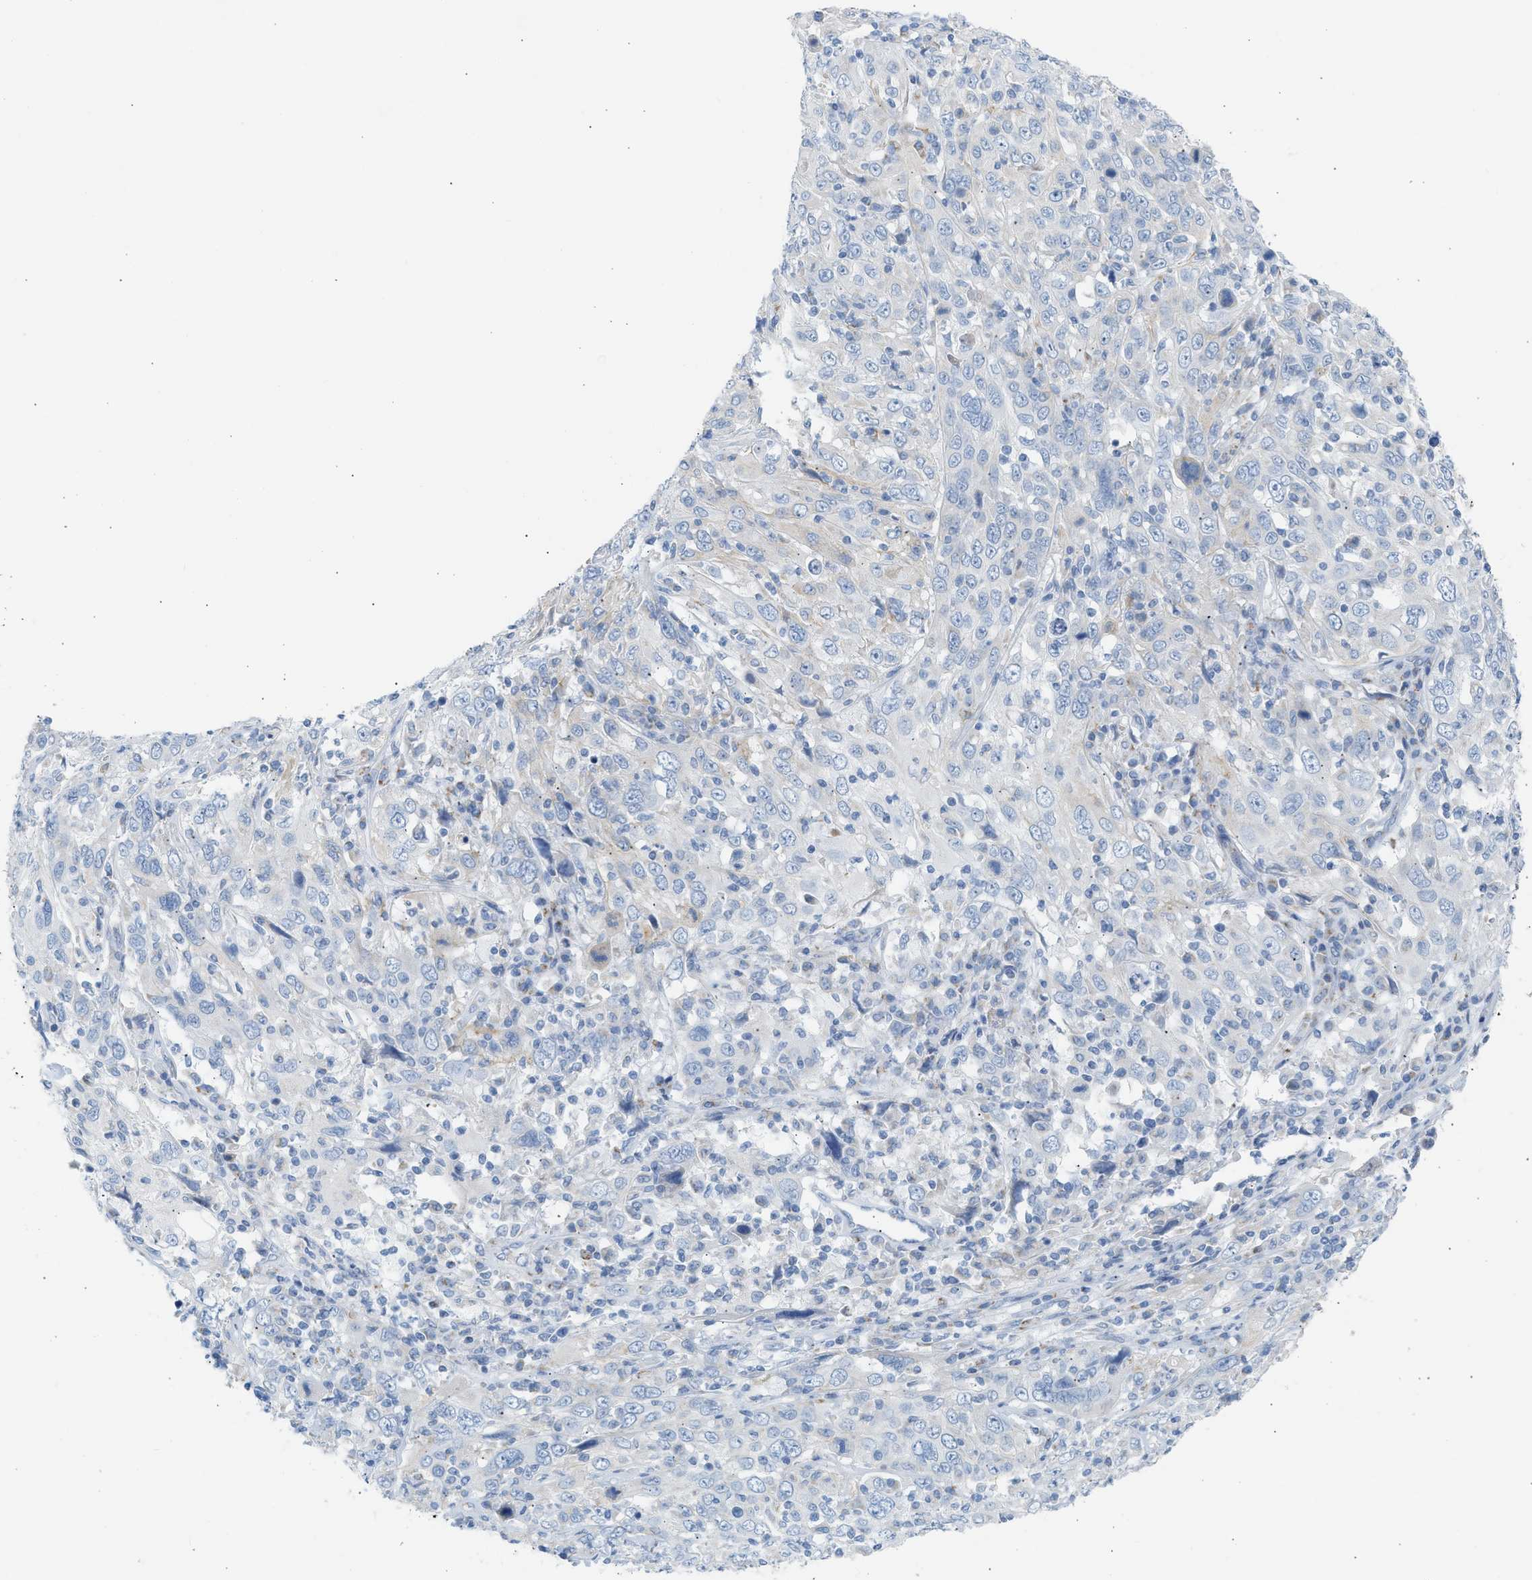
{"staining": {"intensity": "negative", "quantity": "none", "location": "none"}, "tissue": "cervical cancer", "cell_type": "Tumor cells", "image_type": "cancer", "snomed": [{"axis": "morphology", "description": "Squamous cell carcinoma, NOS"}, {"axis": "topography", "description": "Cervix"}], "caption": "High magnification brightfield microscopy of cervical cancer stained with DAB (3,3'-diaminobenzidine) (brown) and counterstained with hematoxylin (blue): tumor cells show no significant staining. Nuclei are stained in blue.", "gene": "NDUFS8", "patient": {"sex": "female", "age": 46}}